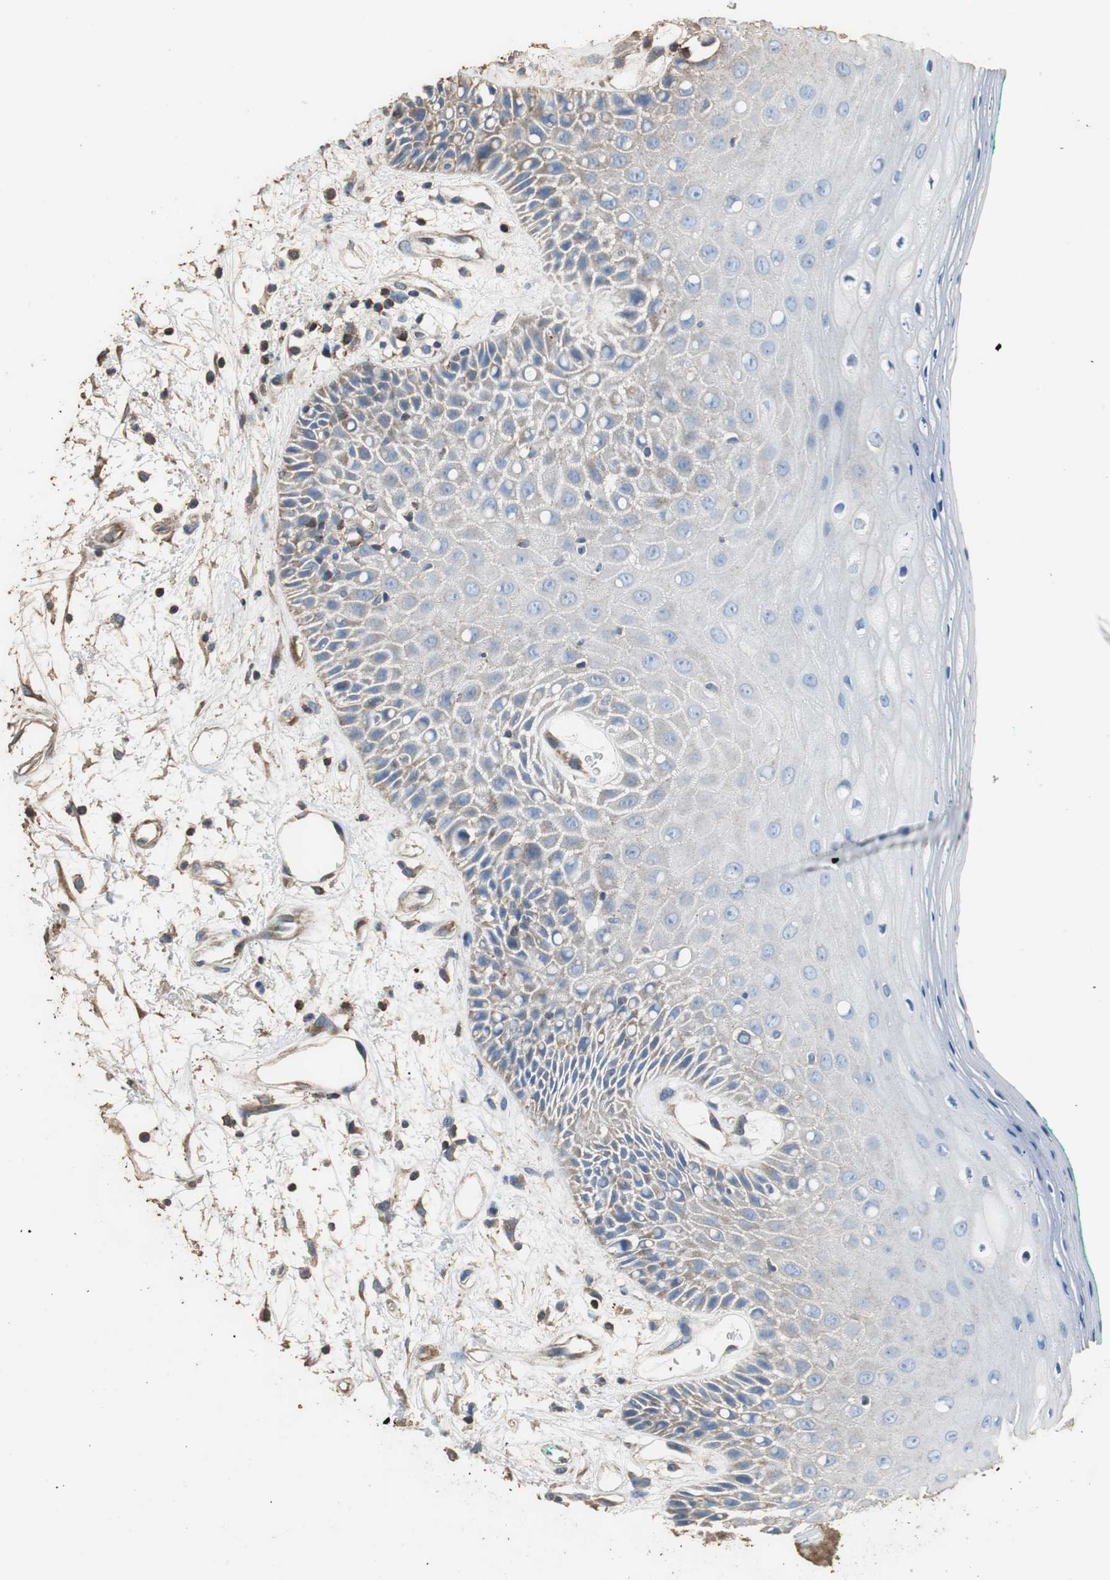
{"staining": {"intensity": "weak", "quantity": "25%-75%", "location": "cytoplasmic/membranous"}, "tissue": "oral mucosa", "cell_type": "Squamous epithelial cells", "image_type": "normal", "snomed": [{"axis": "morphology", "description": "Normal tissue, NOS"}, {"axis": "morphology", "description": "Squamous cell carcinoma, NOS"}, {"axis": "topography", "description": "Skeletal muscle"}, {"axis": "topography", "description": "Oral tissue"}, {"axis": "topography", "description": "Head-Neck"}], "caption": "Immunohistochemical staining of normal oral mucosa displays 25%-75% levels of weak cytoplasmic/membranous protein expression in approximately 25%-75% of squamous epithelial cells. (DAB (3,3'-diaminobenzidine) IHC, brown staining for protein, blue staining for nuclei).", "gene": "PRKRA", "patient": {"sex": "female", "age": 84}}